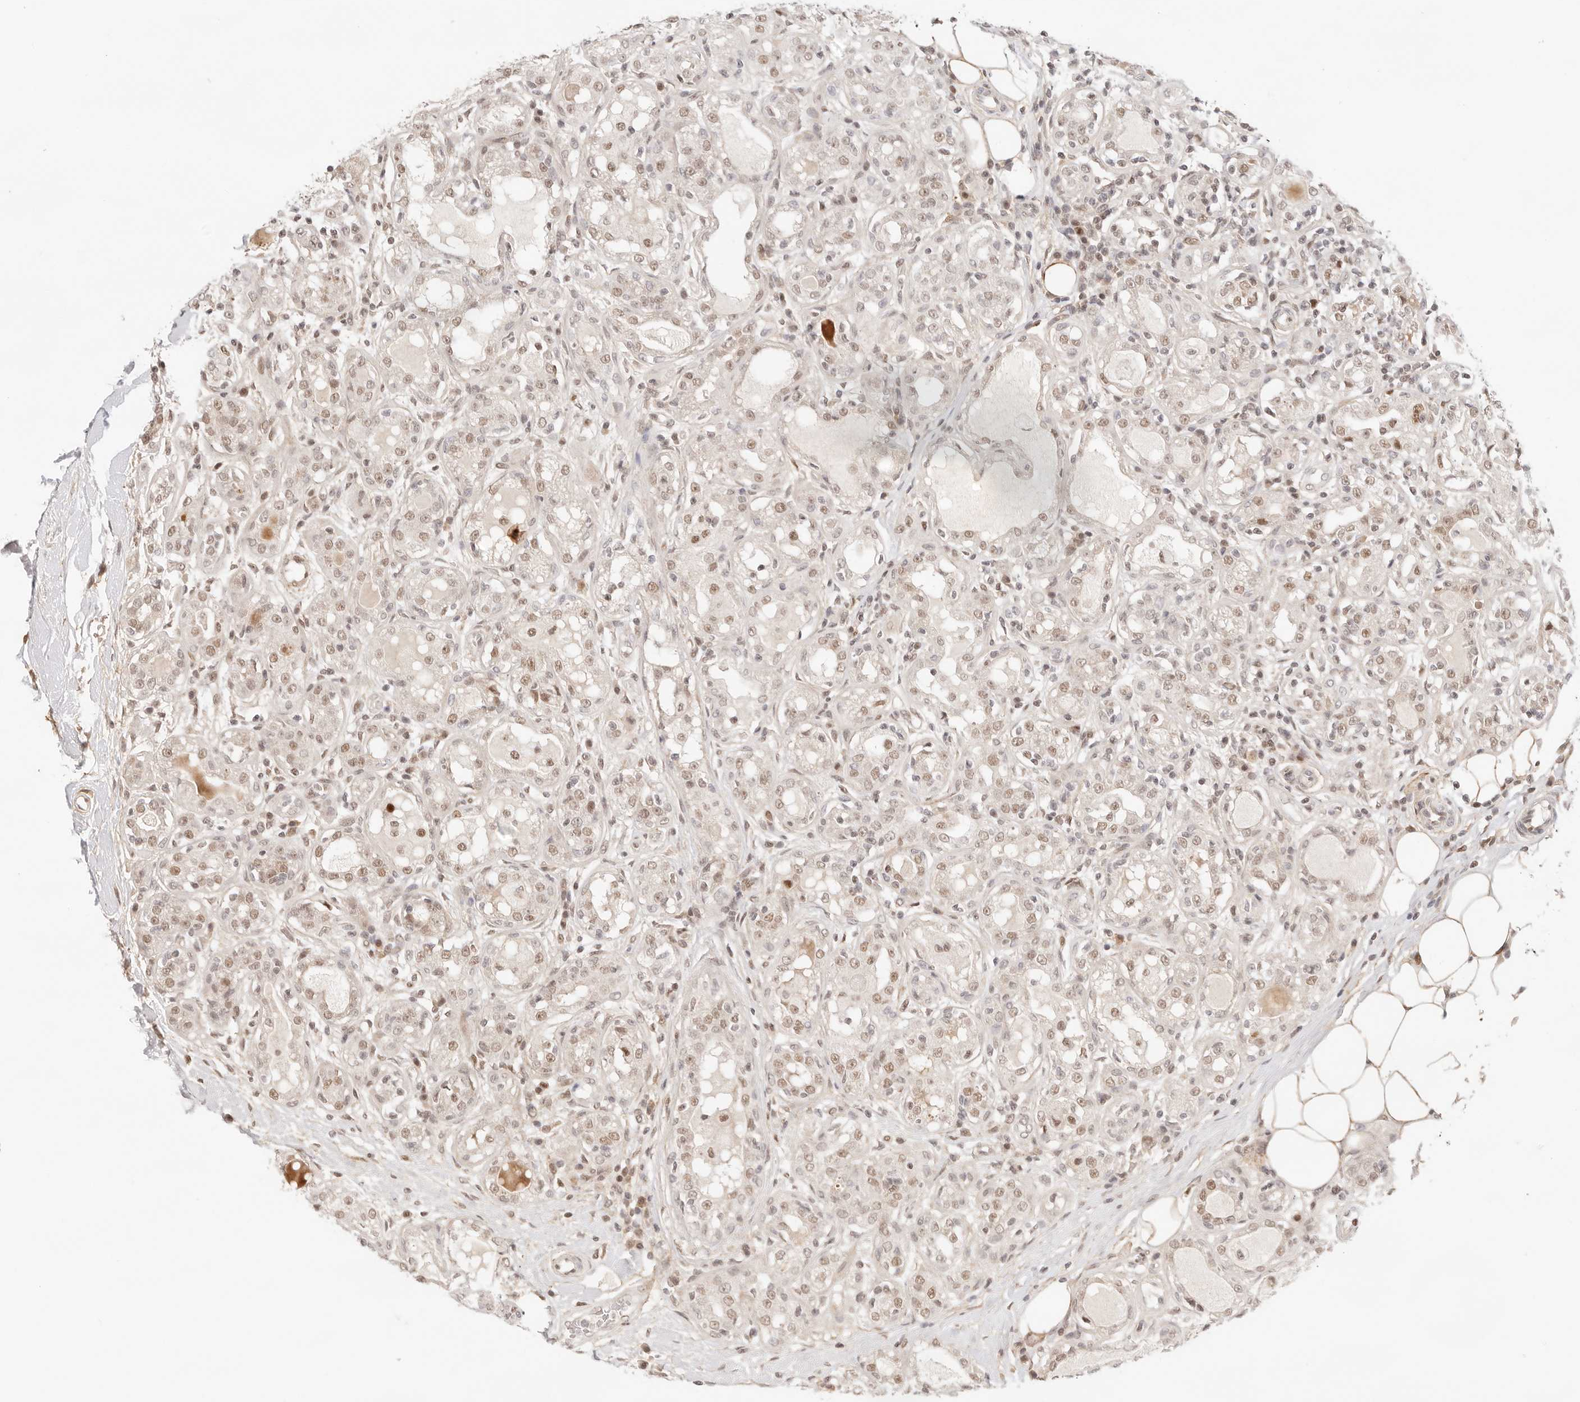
{"staining": {"intensity": "weak", "quantity": ">75%", "location": "nuclear"}, "tissue": "breast cancer", "cell_type": "Tumor cells", "image_type": "cancer", "snomed": [{"axis": "morphology", "description": "Duct carcinoma"}, {"axis": "topography", "description": "Breast"}], "caption": "A micrograph of breast cancer stained for a protein demonstrates weak nuclear brown staining in tumor cells.", "gene": "GTF2E2", "patient": {"sex": "female", "age": 27}}